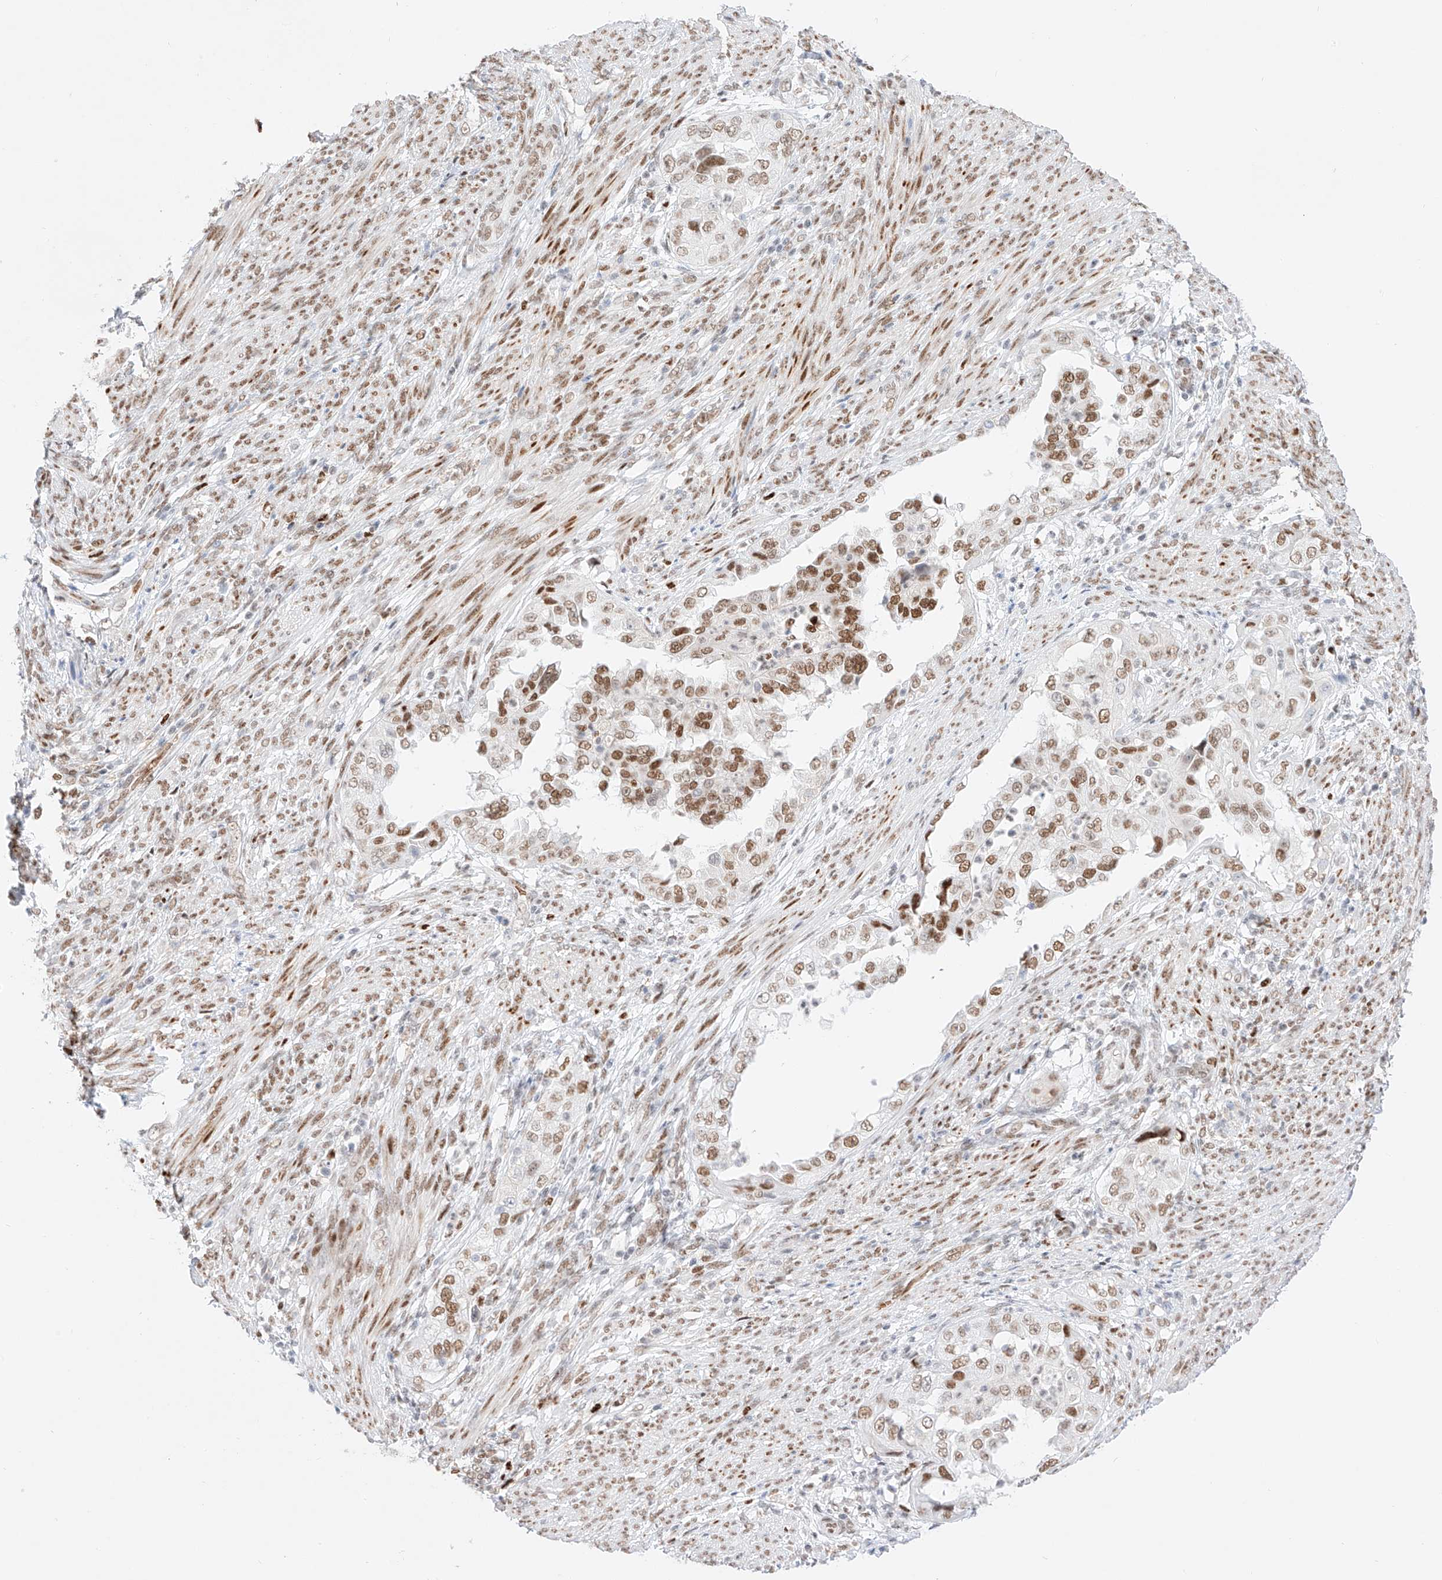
{"staining": {"intensity": "moderate", "quantity": ">75%", "location": "nuclear"}, "tissue": "endometrial cancer", "cell_type": "Tumor cells", "image_type": "cancer", "snomed": [{"axis": "morphology", "description": "Adenocarcinoma, NOS"}, {"axis": "topography", "description": "Endometrium"}], "caption": "About >75% of tumor cells in human endometrial adenocarcinoma demonstrate moderate nuclear protein positivity as visualized by brown immunohistochemical staining.", "gene": "APIP", "patient": {"sex": "female", "age": 85}}